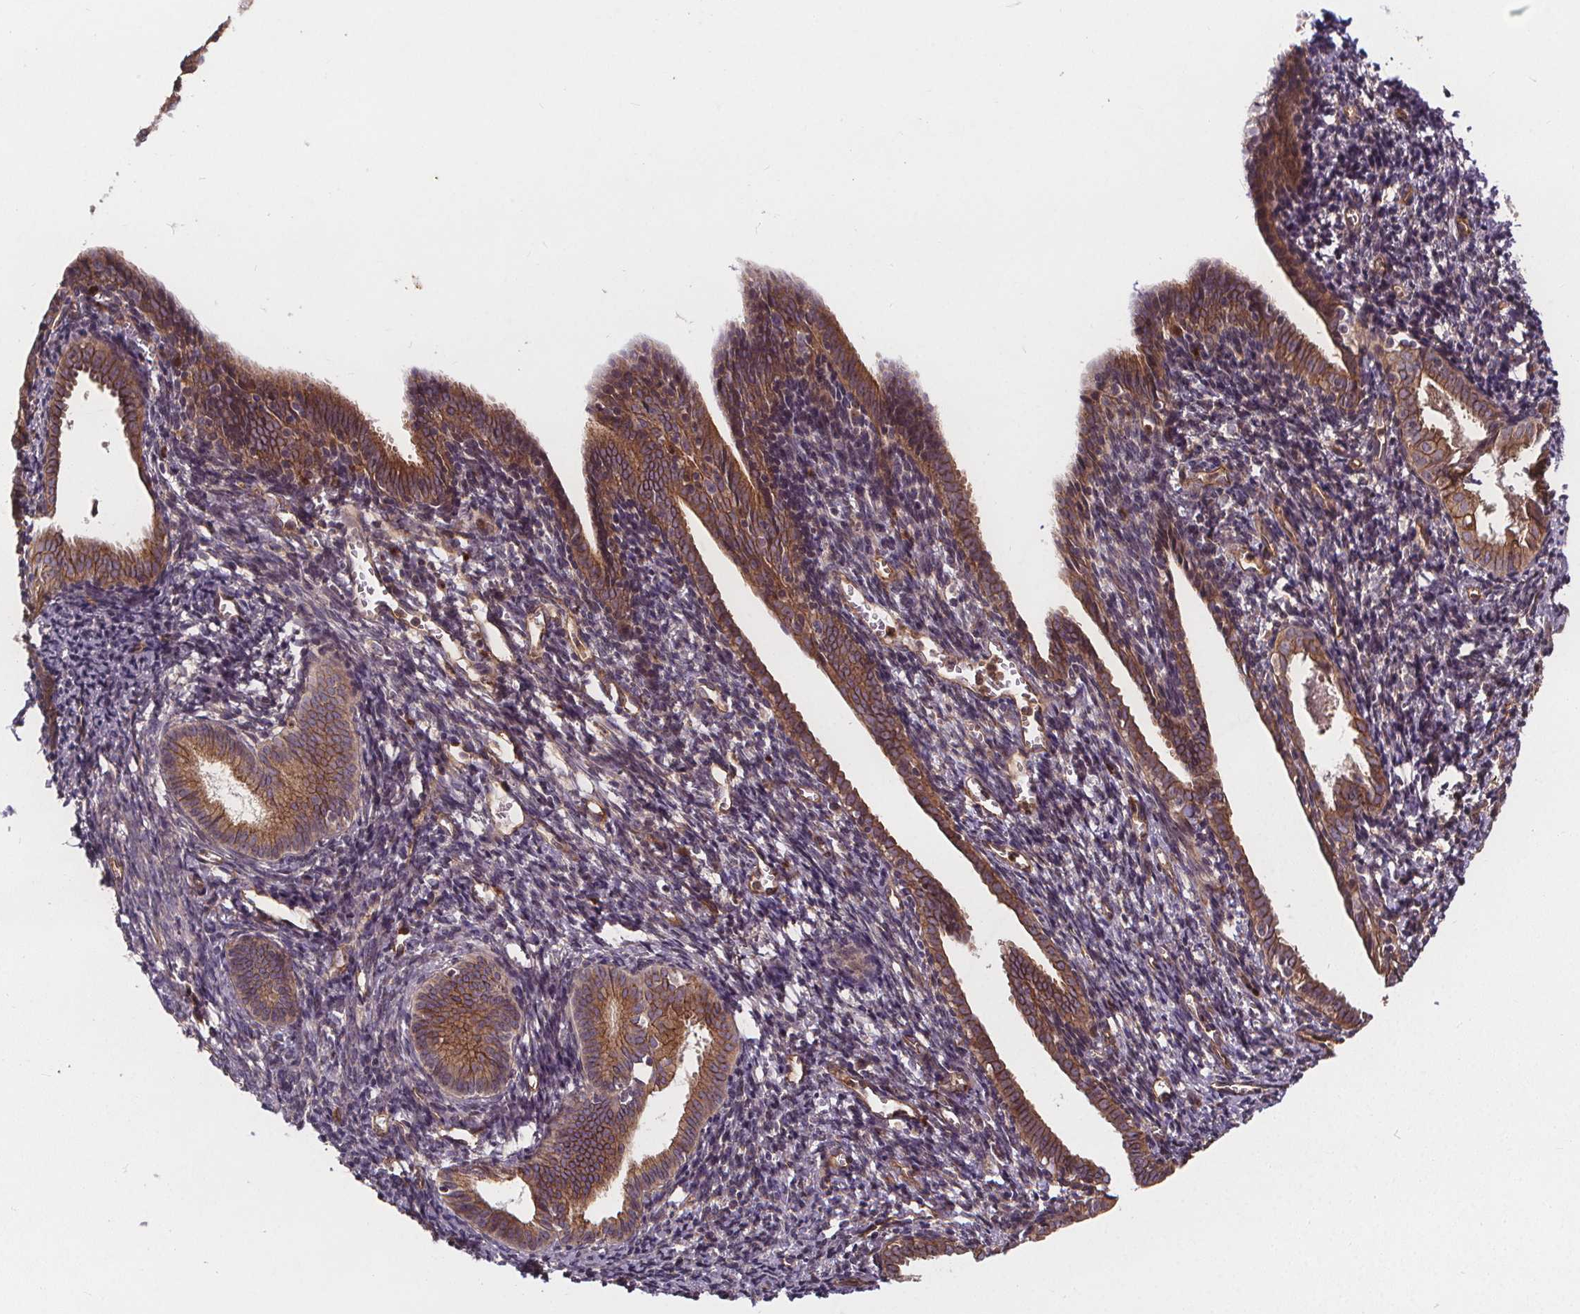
{"staining": {"intensity": "strong", "quantity": ">75%", "location": "cytoplasmic/membranous"}, "tissue": "endometrial cancer", "cell_type": "Tumor cells", "image_type": "cancer", "snomed": [{"axis": "morphology", "description": "Adenocarcinoma, NOS"}, {"axis": "topography", "description": "Endometrium"}], "caption": "This is a micrograph of IHC staining of endometrial cancer (adenocarcinoma), which shows strong positivity in the cytoplasmic/membranous of tumor cells.", "gene": "CLINT1", "patient": {"sex": "female", "age": 56}}